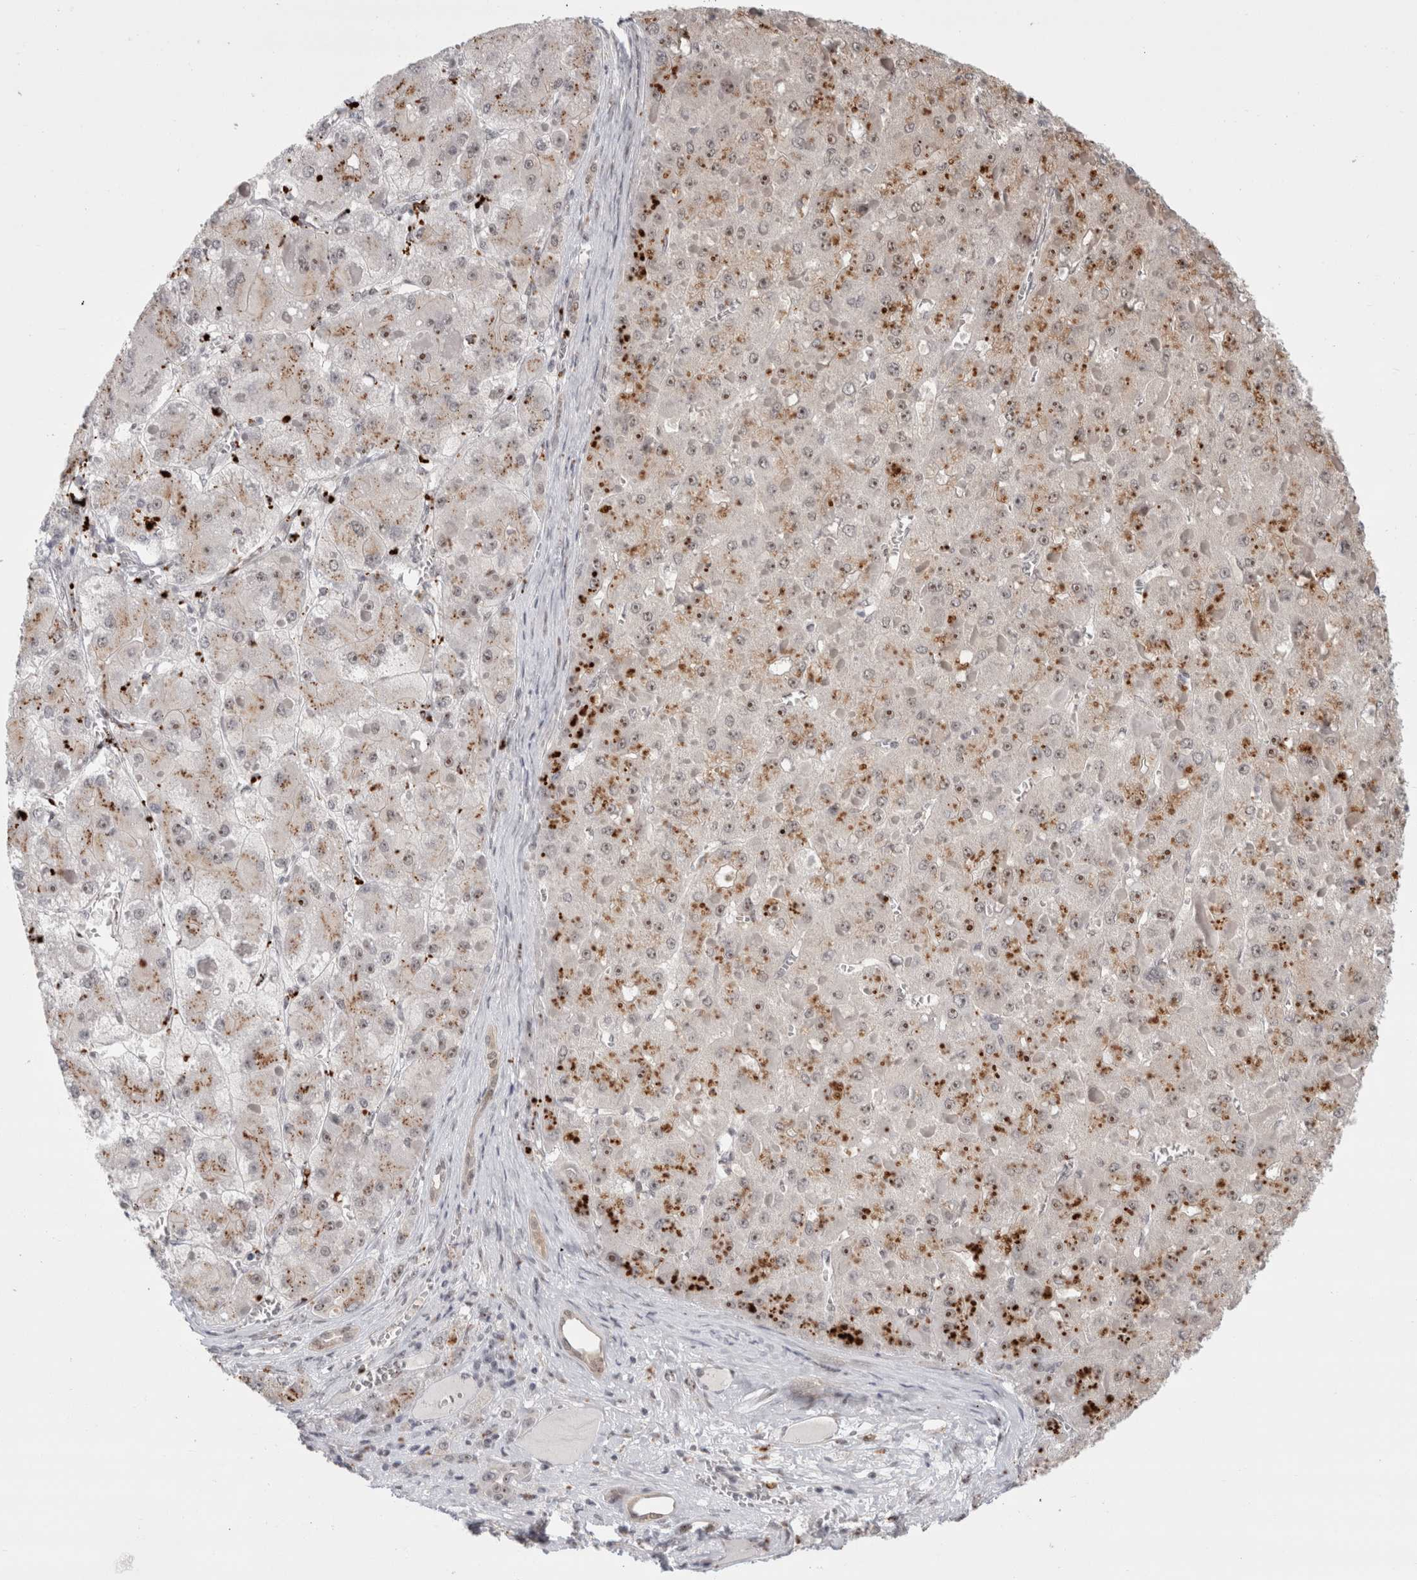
{"staining": {"intensity": "moderate", "quantity": ">75%", "location": "cytoplasmic/membranous"}, "tissue": "liver cancer", "cell_type": "Tumor cells", "image_type": "cancer", "snomed": [{"axis": "morphology", "description": "Carcinoma, Hepatocellular, NOS"}, {"axis": "topography", "description": "Liver"}], "caption": "Tumor cells exhibit medium levels of moderate cytoplasmic/membranous staining in approximately >75% of cells in liver hepatocellular carcinoma.", "gene": "SENP6", "patient": {"sex": "female", "age": 73}}